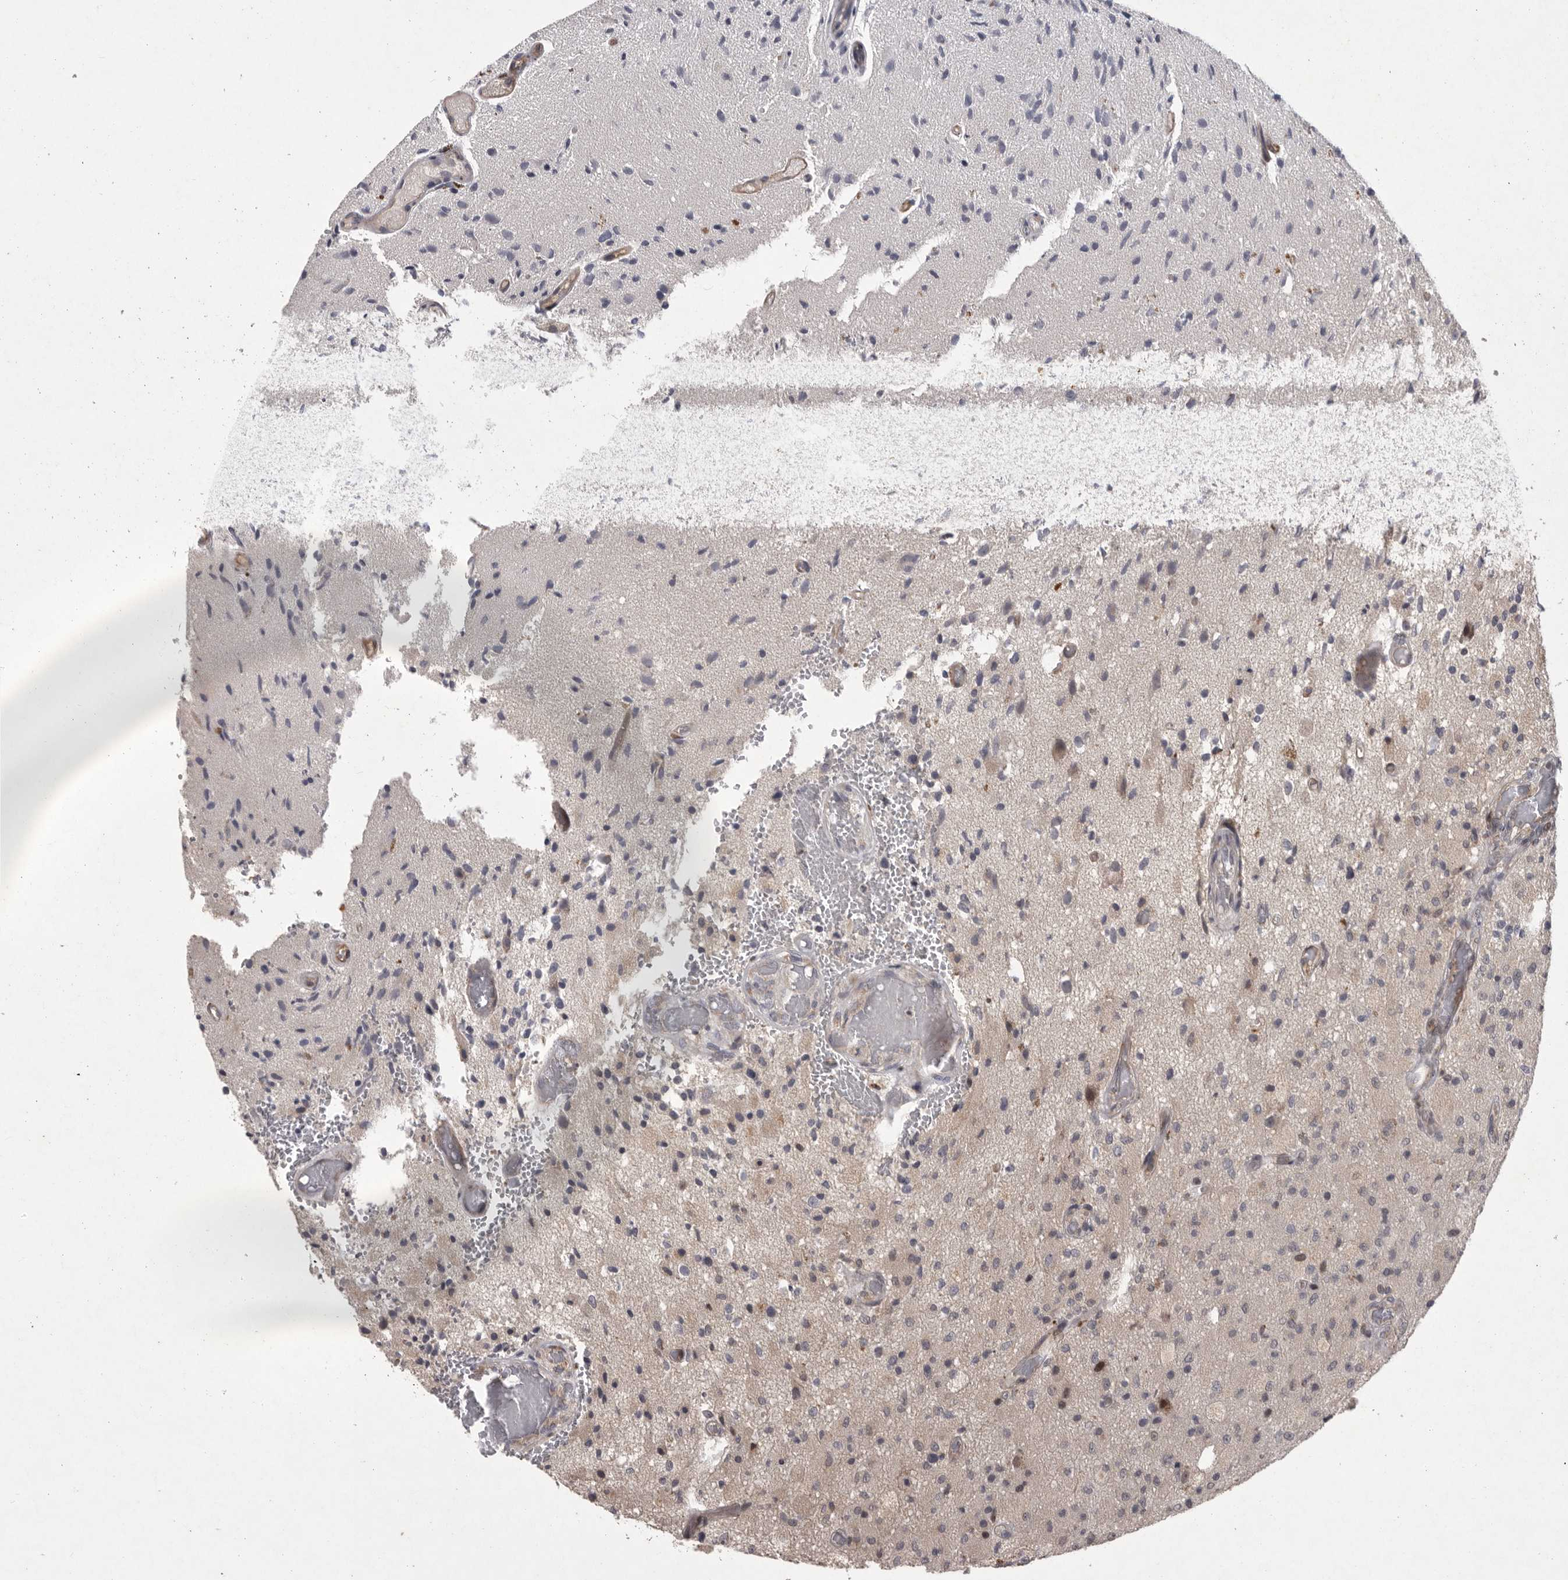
{"staining": {"intensity": "negative", "quantity": "none", "location": "none"}, "tissue": "glioma", "cell_type": "Tumor cells", "image_type": "cancer", "snomed": [{"axis": "morphology", "description": "Normal tissue, NOS"}, {"axis": "morphology", "description": "Glioma, malignant, High grade"}, {"axis": "topography", "description": "Cerebral cortex"}], "caption": "IHC of malignant glioma (high-grade) exhibits no positivity in tumor cells.", "gene": "MAN2A1", "patient": {"sex": "male", "age": 77}}